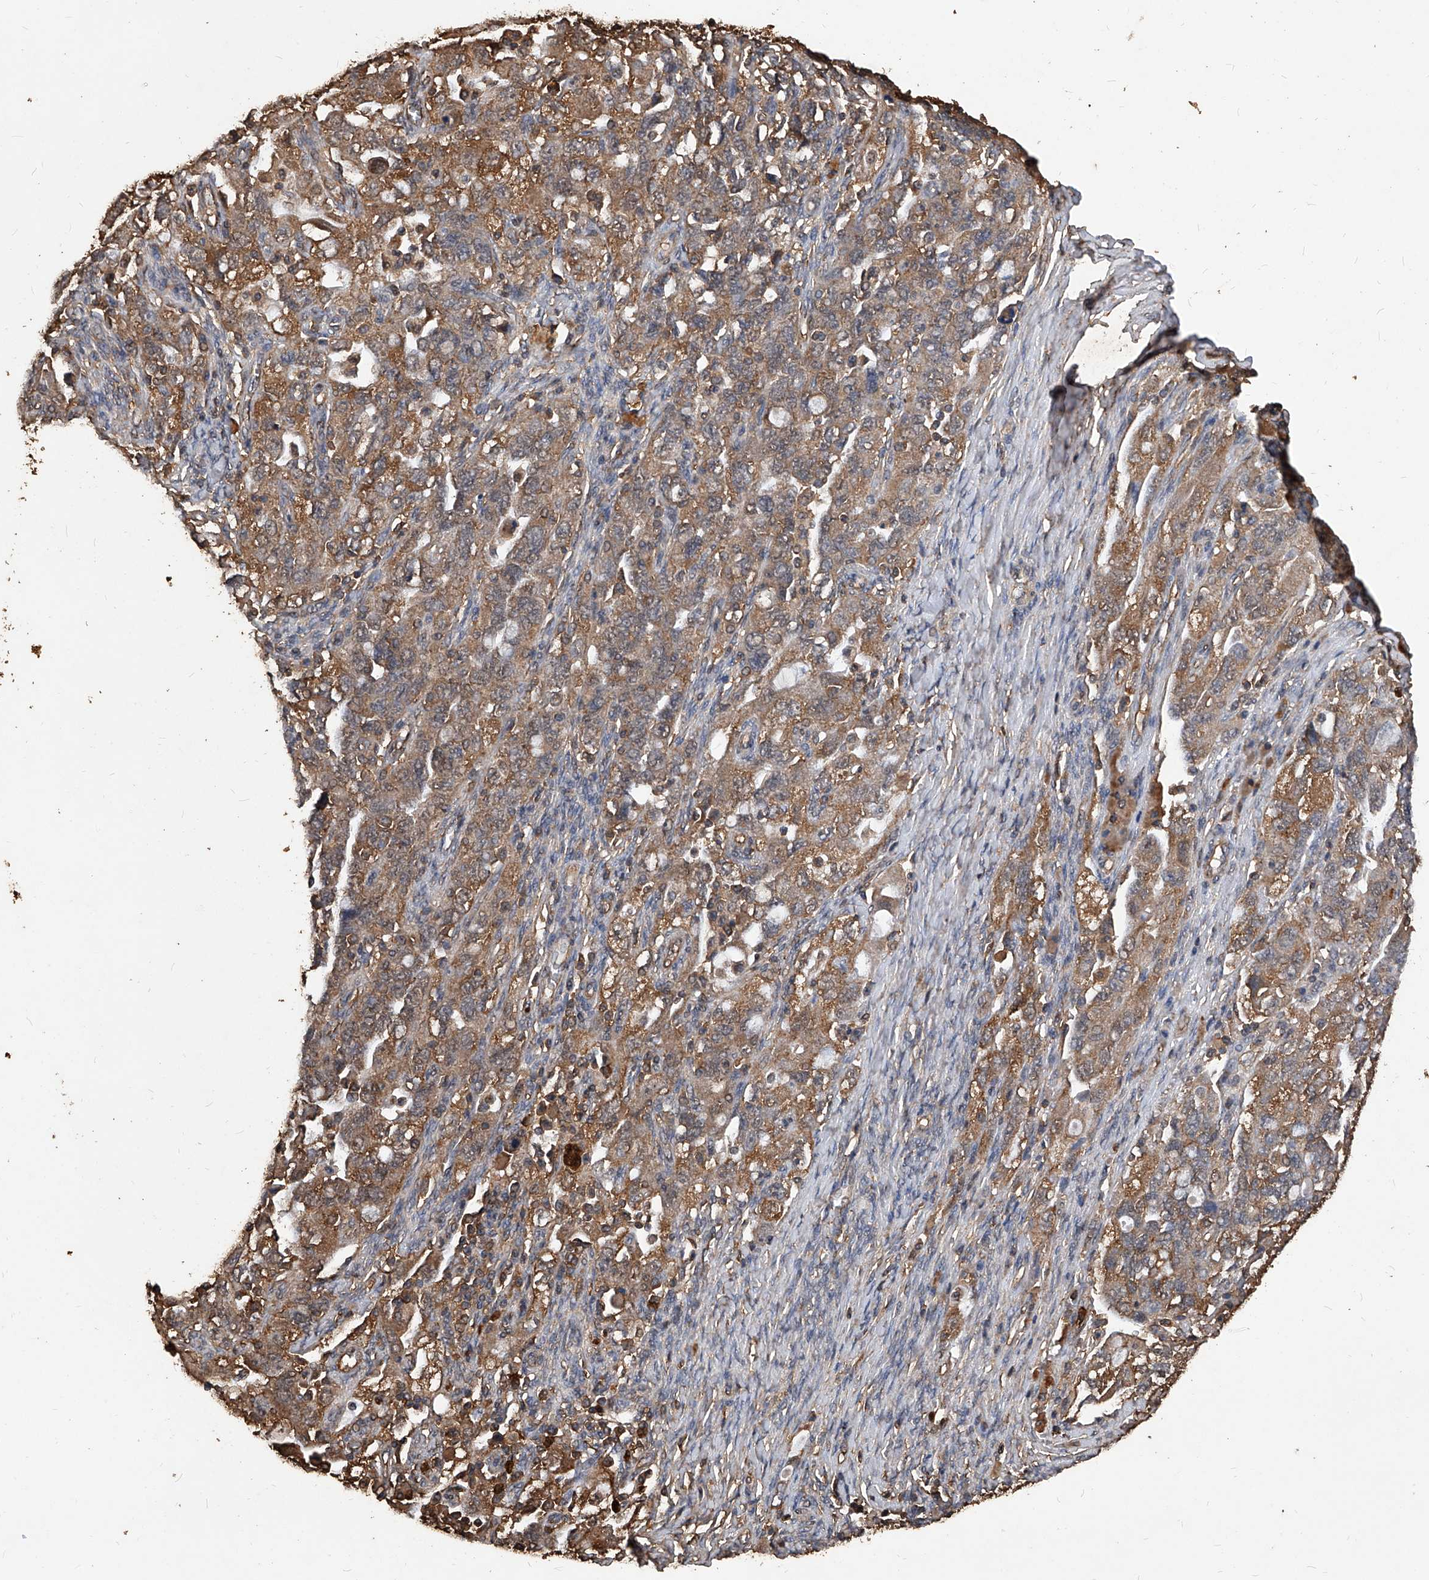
{"staining": {"intensity": "moderate", "quantity": ">75%", "location": "cytoplasmic/membranous"}, "tissue": "ovarian cancer", "cell_type": "Tumor cells", "image_type": "cancer", "snomed": [{"axis": "morphology", "description": "Carcinoma, NOS"}, {"axis": "morphology", "description": "Cystadenocarcinoma, serous, NOS"}, {"axis": "topography", "description": "Ovary"}], "caption": "Ovarian cancer stained with immunohistochemistry exhibits moderate cytoplasmic/membranous staining in about >75% of tumor cells.", "gene": "UCP2", "patient": {"sex": "female", "age": 69}}